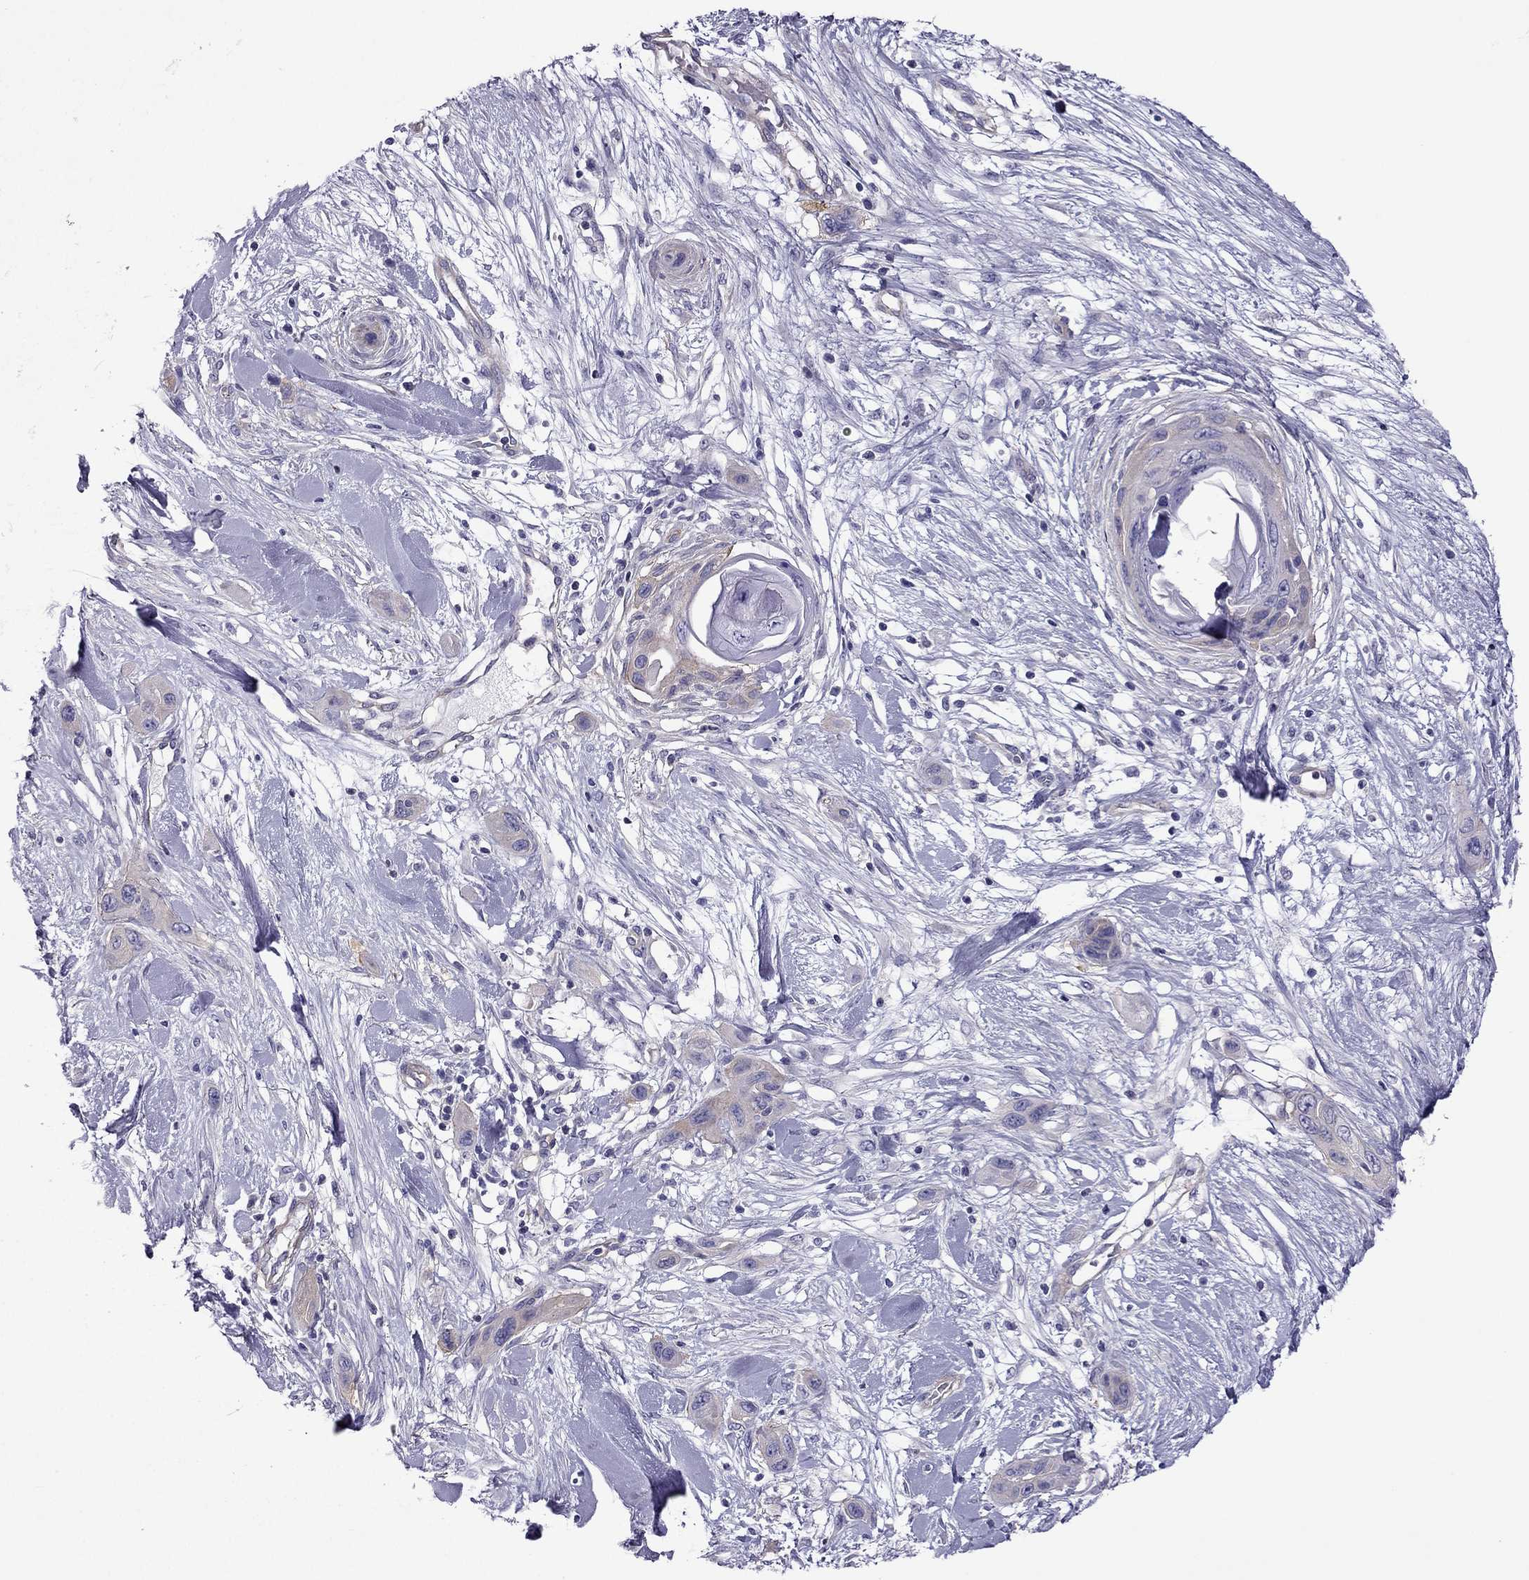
{"staining": {"intensity": "weak", "quantity": ">75%", "location": "cytoplasmic/membranous"}, "tissue": "skin cancer", "cell_type": "Tumor cells", "image_type": "cancer", "snomed": [{"axis": "morphology", "description": "Squamous cell carcinoma, NOS"}, {"axis": "topography", "description": "Skin"}], "caption": "Skin cancer stained for a protein shows weak cytoplasmic/membranous positivity in tumor cells.", "gene": "GJA8", "patient": {"sex": "male", "age": 79}}